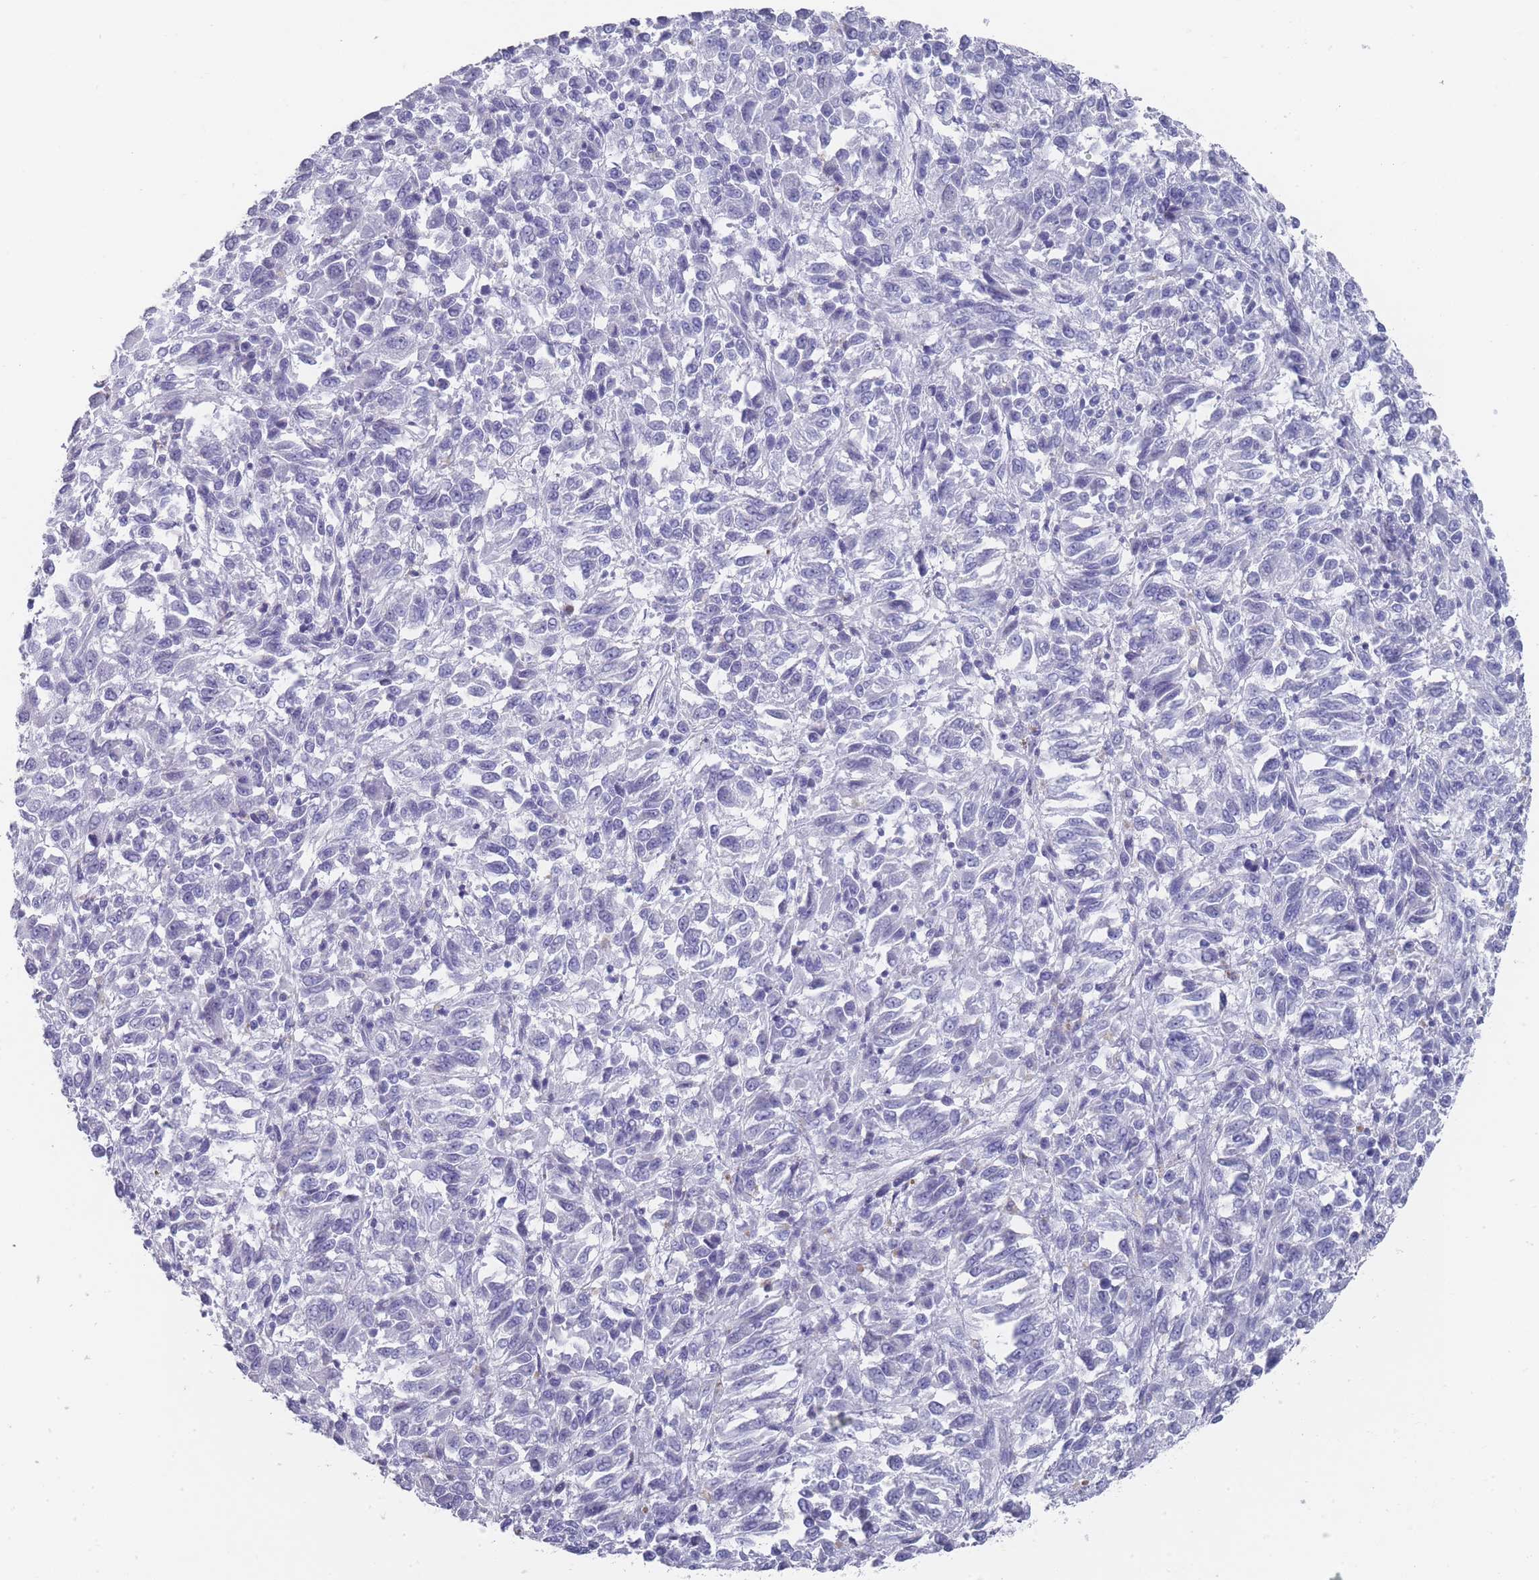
{"staining": {"intensity": "negative", "quantity": "none", "location": "none"}, "tissue": "melanoma", "cell_type": "Tumor cells", "image_type": "cancer", "snomed": [{"axis": "morphology", "description": "Malignant melanoma, Metastatic site"}, {"axis": "topography", "description": "Lung"}], "caption": "Malignant melanoma (metastatic site) was stained to show a protein in brown. There is no significant staining in tumor cells.", "gene": "RAB2B", "patient": {"sex": "male", "age": 64}}